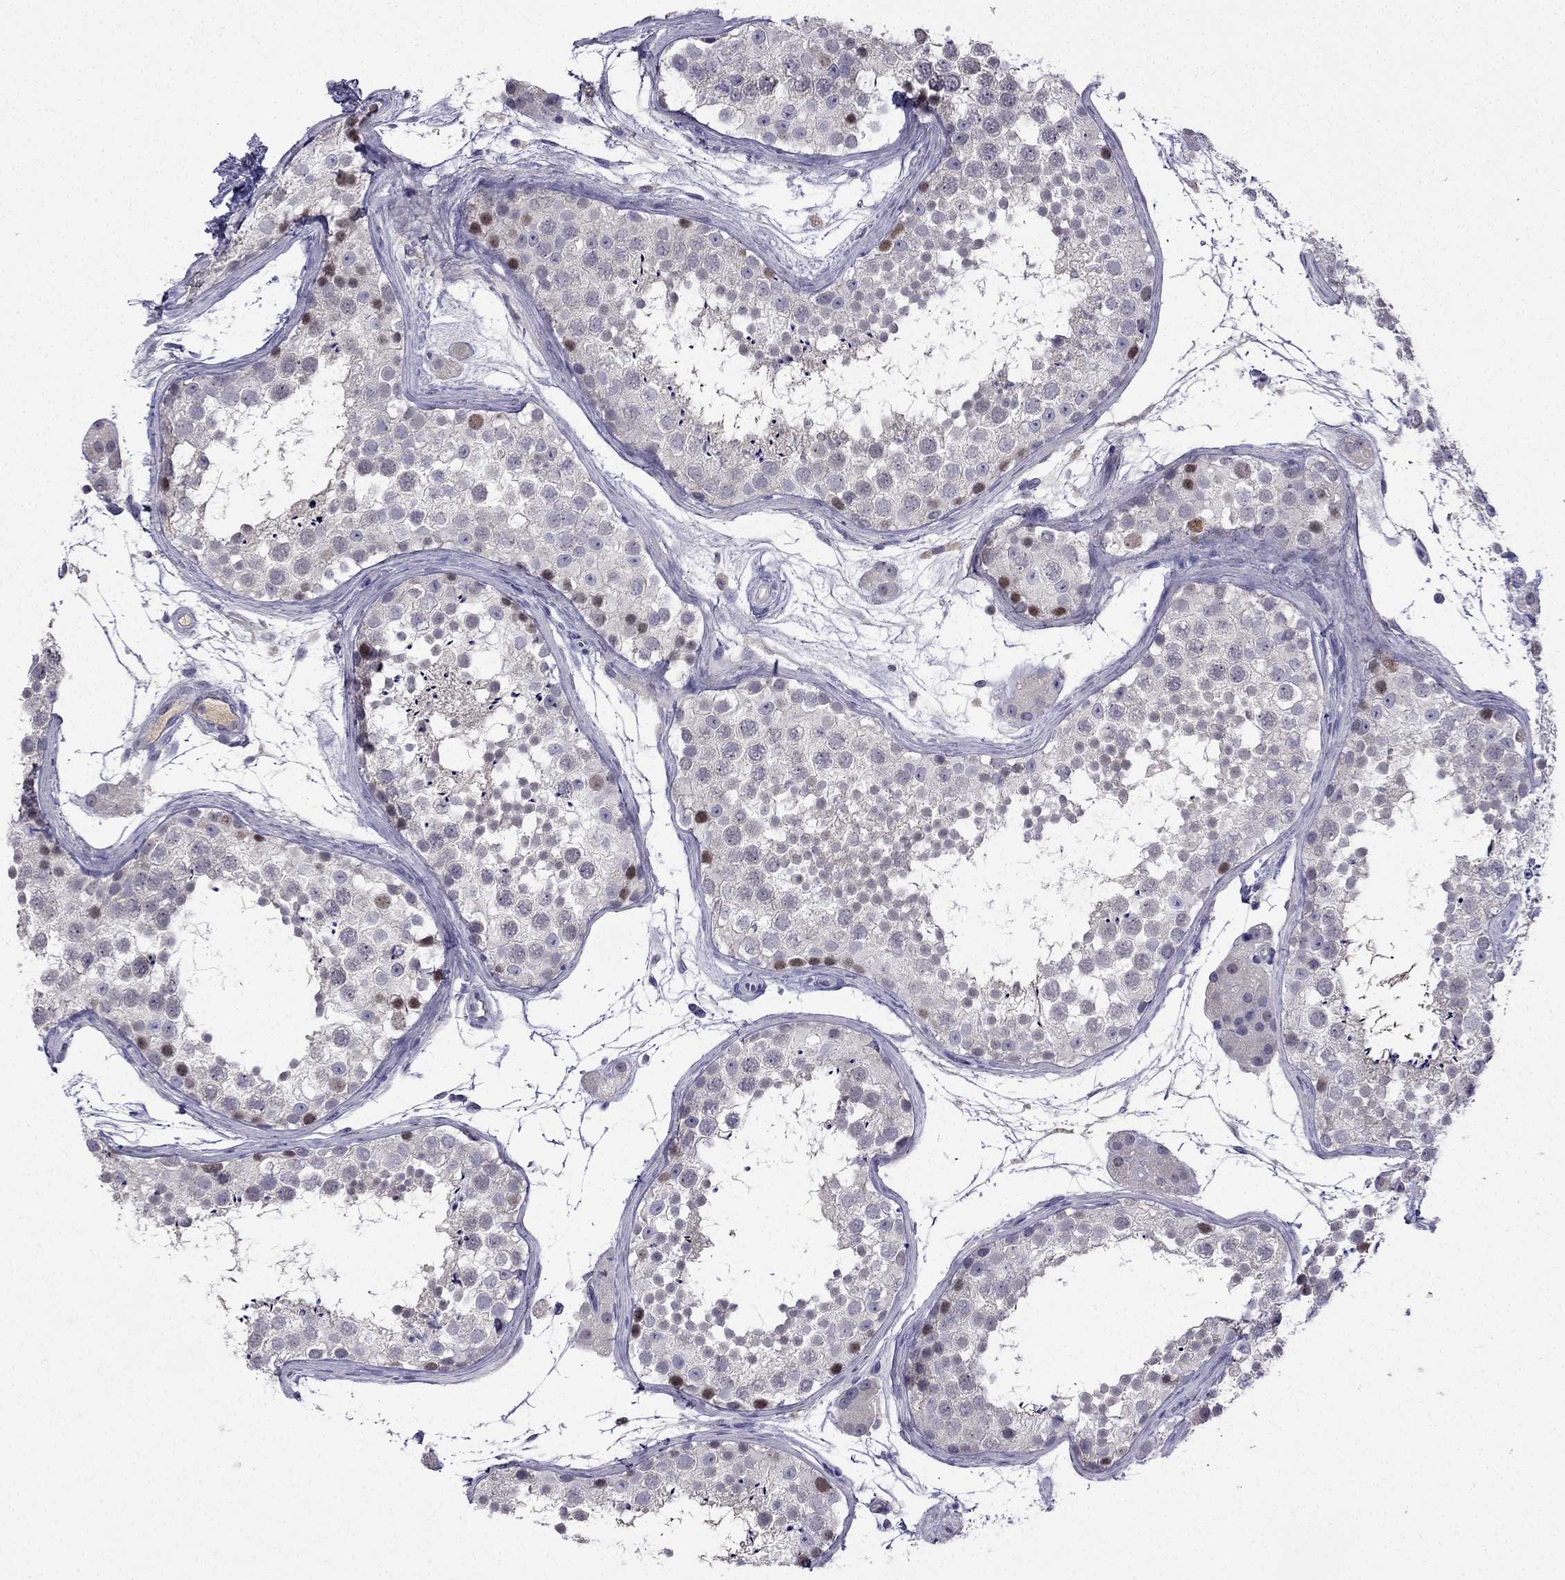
{"staining": {"intensity": "moderate", "quantity": "<25%", "location": "nuclear"}, "tissue": "testis", "cell_type": "Cells in seminiferous ducts", "image_type": "normal", "snomed": [{"axis": "morphology", "description": "Normal tissue, NOS"}, {"axis": "topography", "description": "Testis"}], "caption": "Immunohistochemical staining of unremarkable testis exhibits low levels of moderate nuclear expression in about <25% of cells in seminiferous ducts. (IHC, brightfield microscopy, high magnification).", "gene": "UHRF1", "patient": {"sex": "male", "age": 41}}